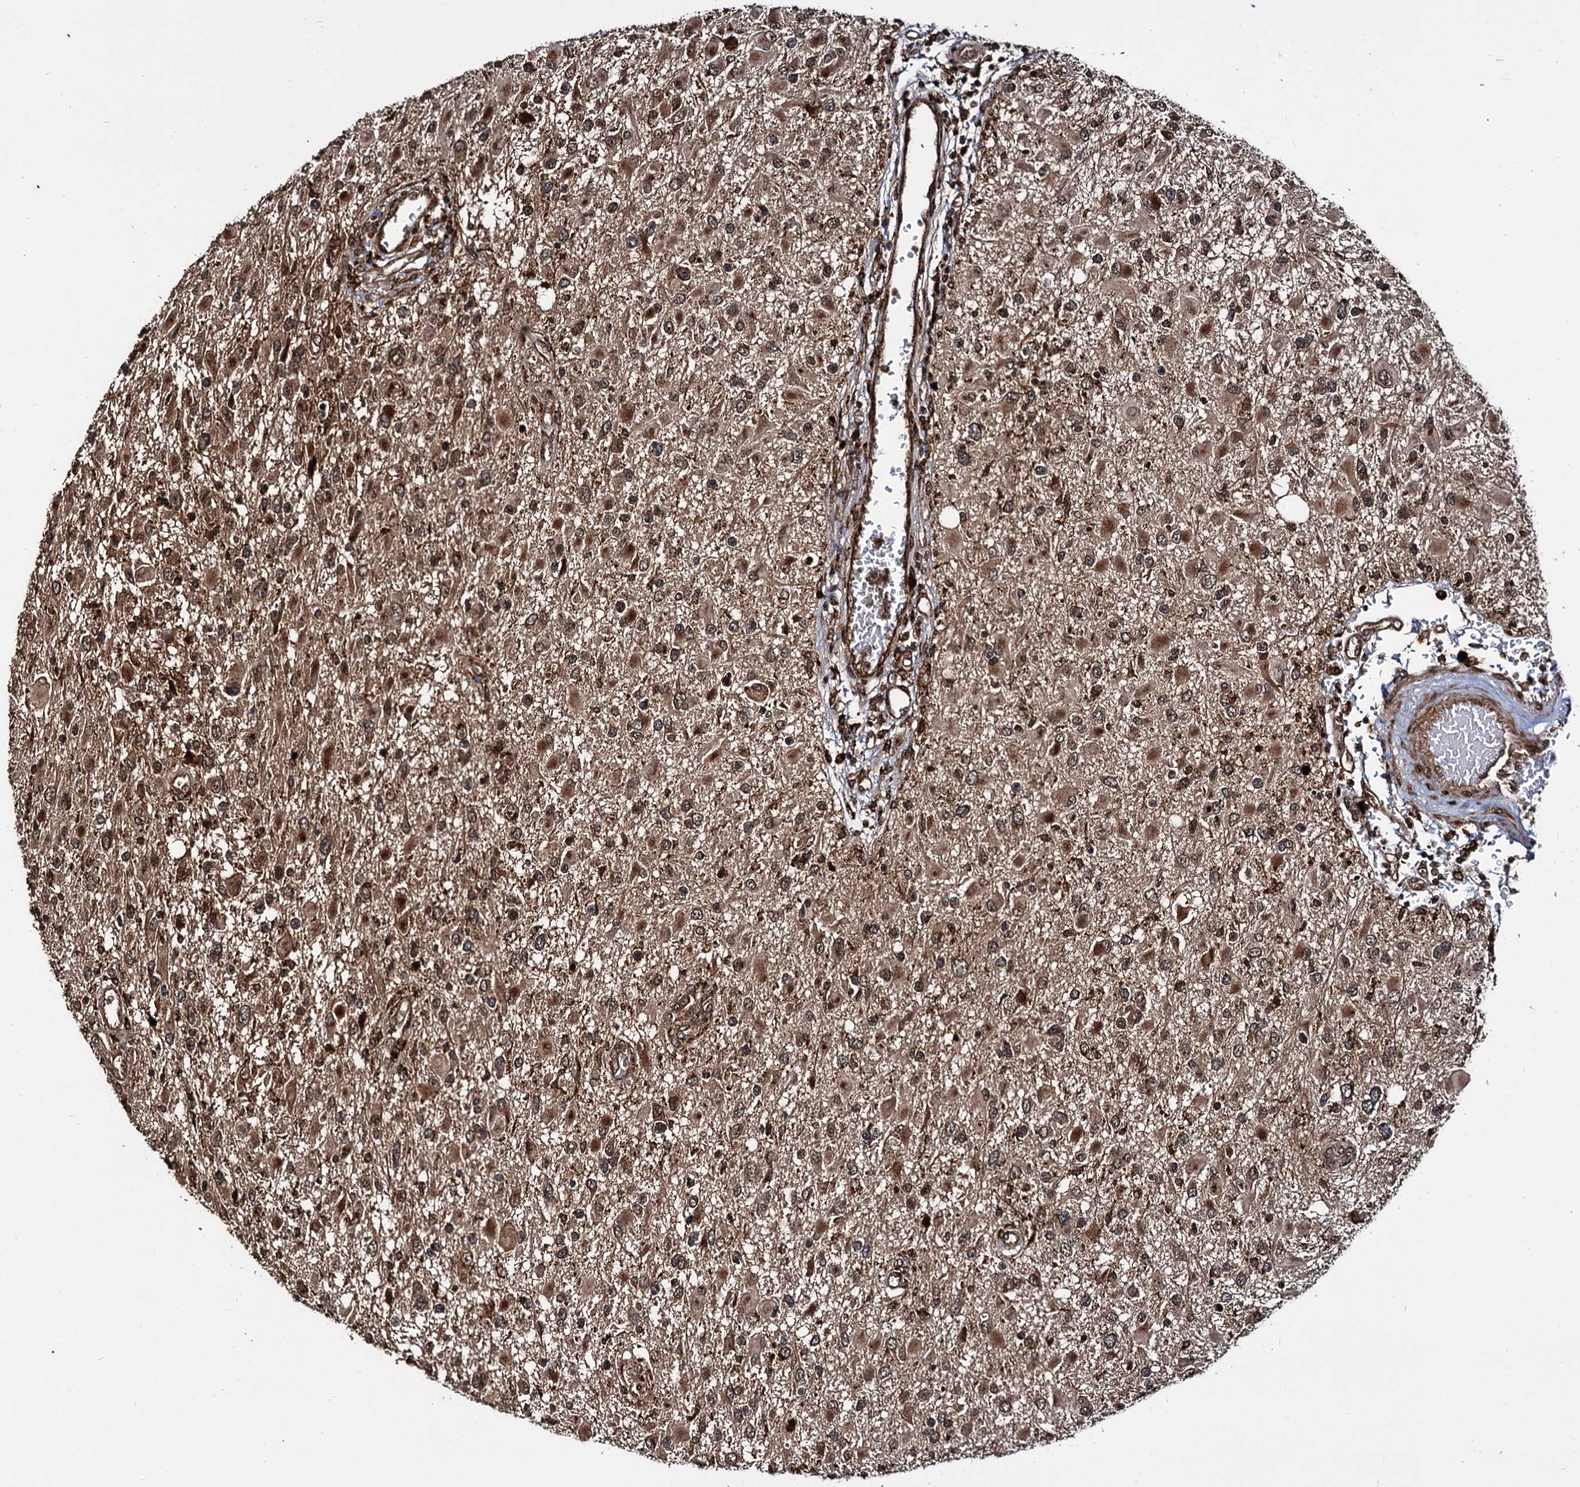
{"staining": {"intensity": "moderate", "quantity": ">75%", "location": "cytoplasmic/membranous,nuclear"}, "tissue": "glioma", "cell_type": "Tumor cells", "image_type": "cancer", "snomed": [{"axis": "morphology", "description": "Glioma, malignant, High grade"}, {"axis": "topography", "description": "Brain"}], "caption": "The histopathology image displays staining of high-grade glioma (malignant), revealing moderate cytoplasmic/membranous and nuclear protein positivity (brown color) within tumor cells. The staining is performed using DAB (3,3'-diaminobenzidine) brown chromogen to label protein expression. The nuclei are counter-stained blue using hematoxylin.", "gene": "CEP192", "patient": {"sex": "male", "age": 53}}